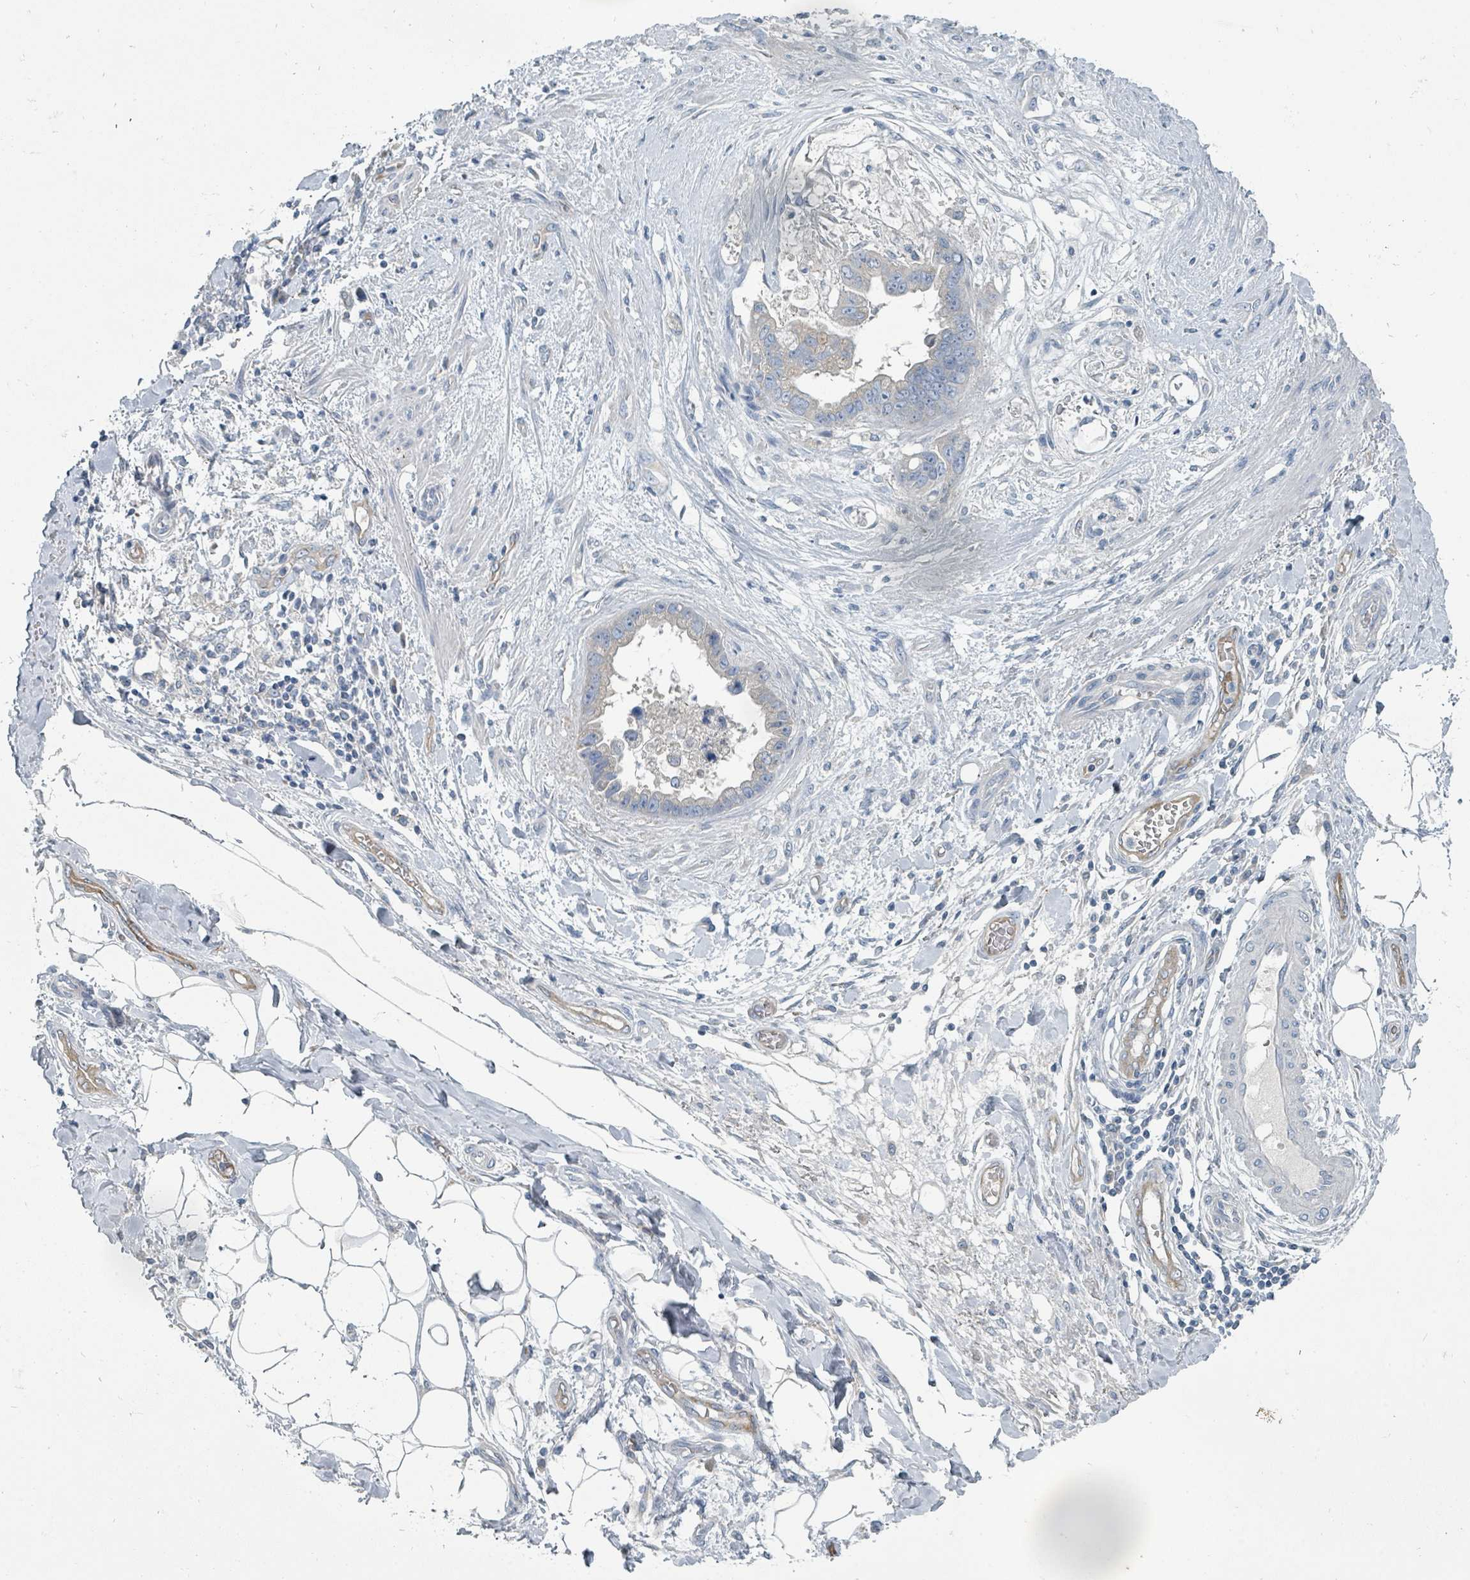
{"staining": {"intensity": "negative", "quantity": "none", "location": "none"}, "tissue": "stomach cancer", "cell_type": "Tumor cells", "image_type": "cancer", "snomed": [{"axis": "morphology", "description": "Adenocarcinoma, NOS"}, {"axis": "topography", "description": "Stomach"}], "caption": "Stomach cancer (adenocarcinoma) was stained to show a protein in brown. There is no significant expression in tumor cells. (Brightfield microscopy of DAB (3,3'-diaminobenzidine) IHC at high magnification).", "gene": "RASA4", "patient": {"sex": "male", "age": 62}}